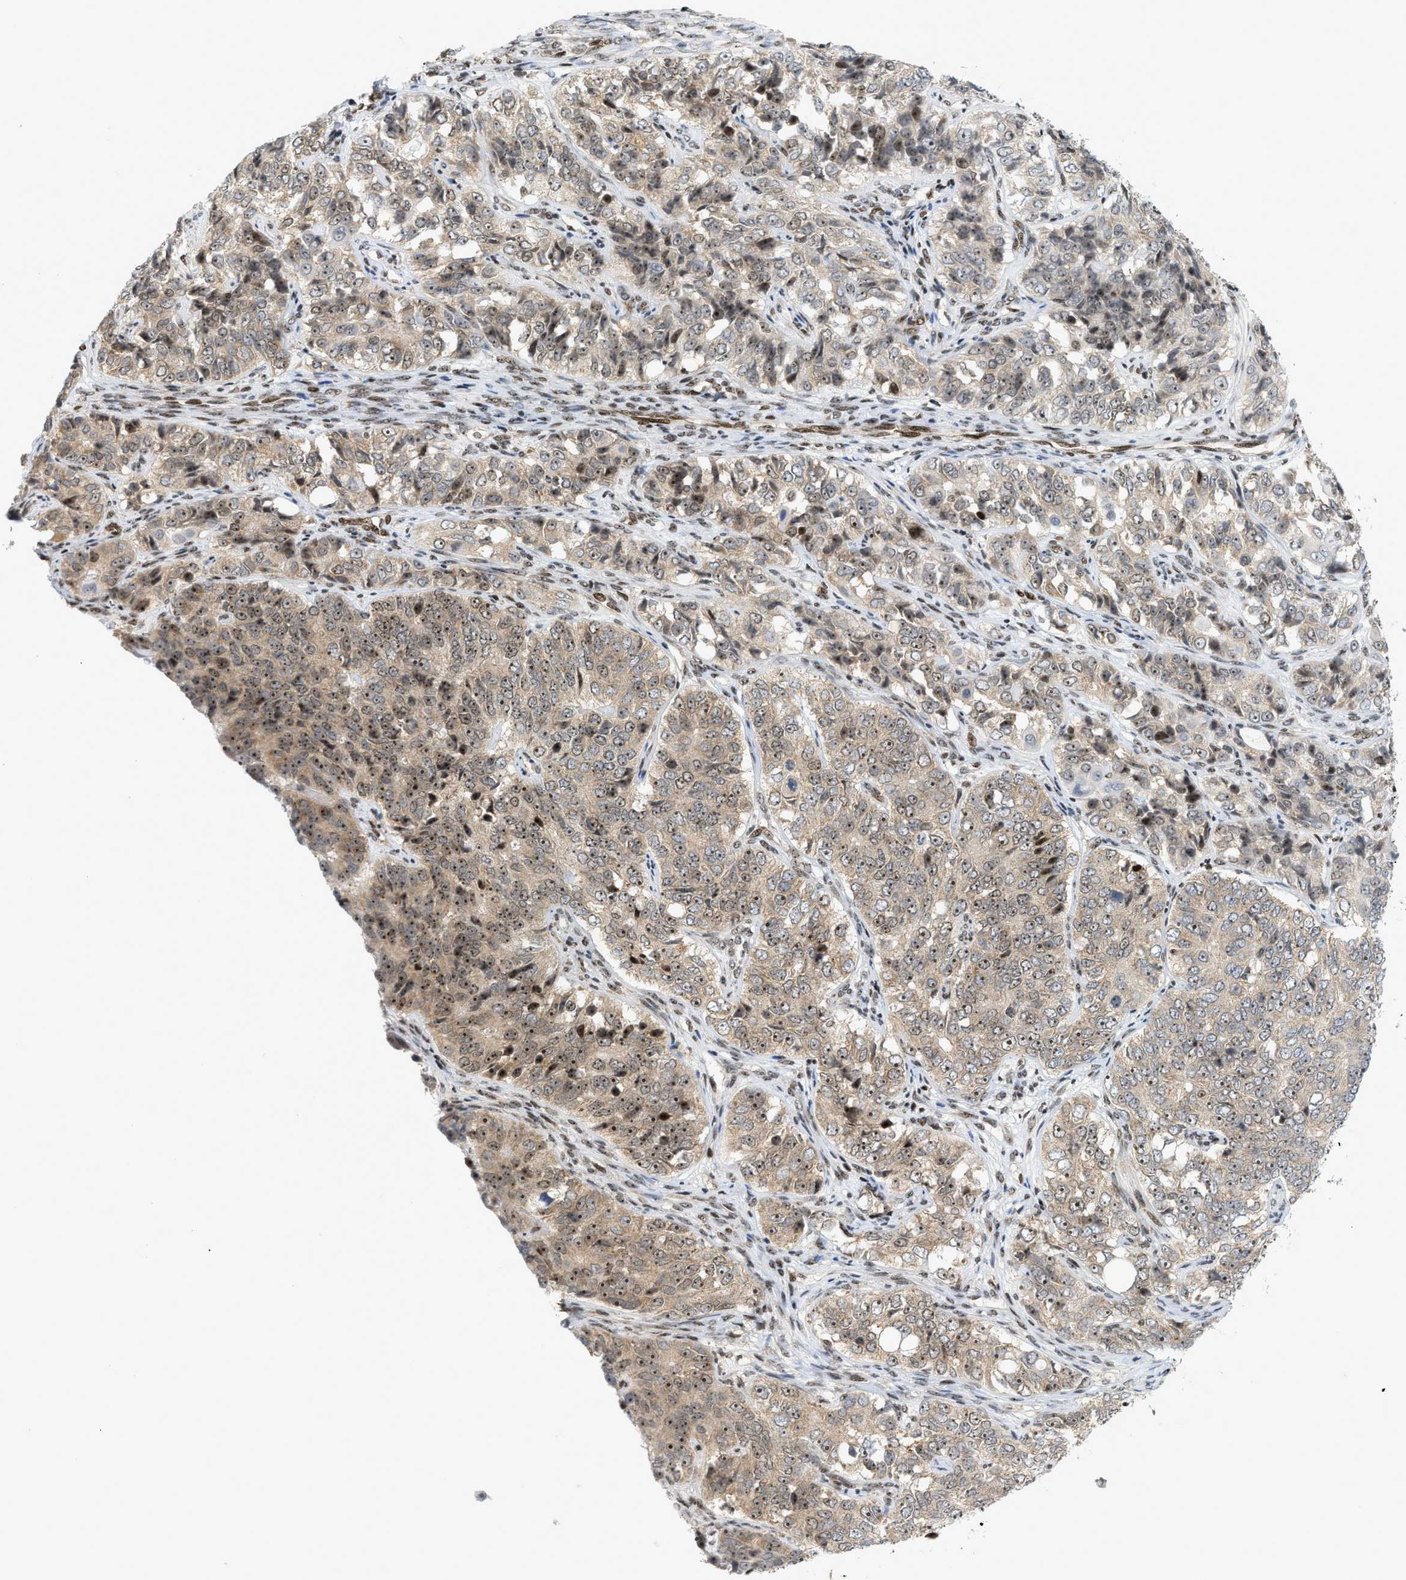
{"staining": {"intensity": "moderate", "quantity": ">75%", "location": "cytoplasmic/membranous,nuclear"}, "tissue": "ovarian cancer", "cell_type": "Tumor cells", "image_type": "cancer", "snomed": [{"axis": "morphology", "description": "Carcinoma, endometroid"}, {"axis": "topography", "description": "Ovary"}], "caption": "Endometroid carcinoma (ovarian) was stained to show a protein in brown. There is medium levels of moderate cytoplasmic/membranous and nuclear expression in about >75% of tumor cells. The staining was performed using DAB (3,3'-diaminobenzidine), with brown indicating positive protein expression. Nuclei are stained blue with hematoxylin.", "gene": "ZNF22", "patient": {"sex": "female", "age": 51}}